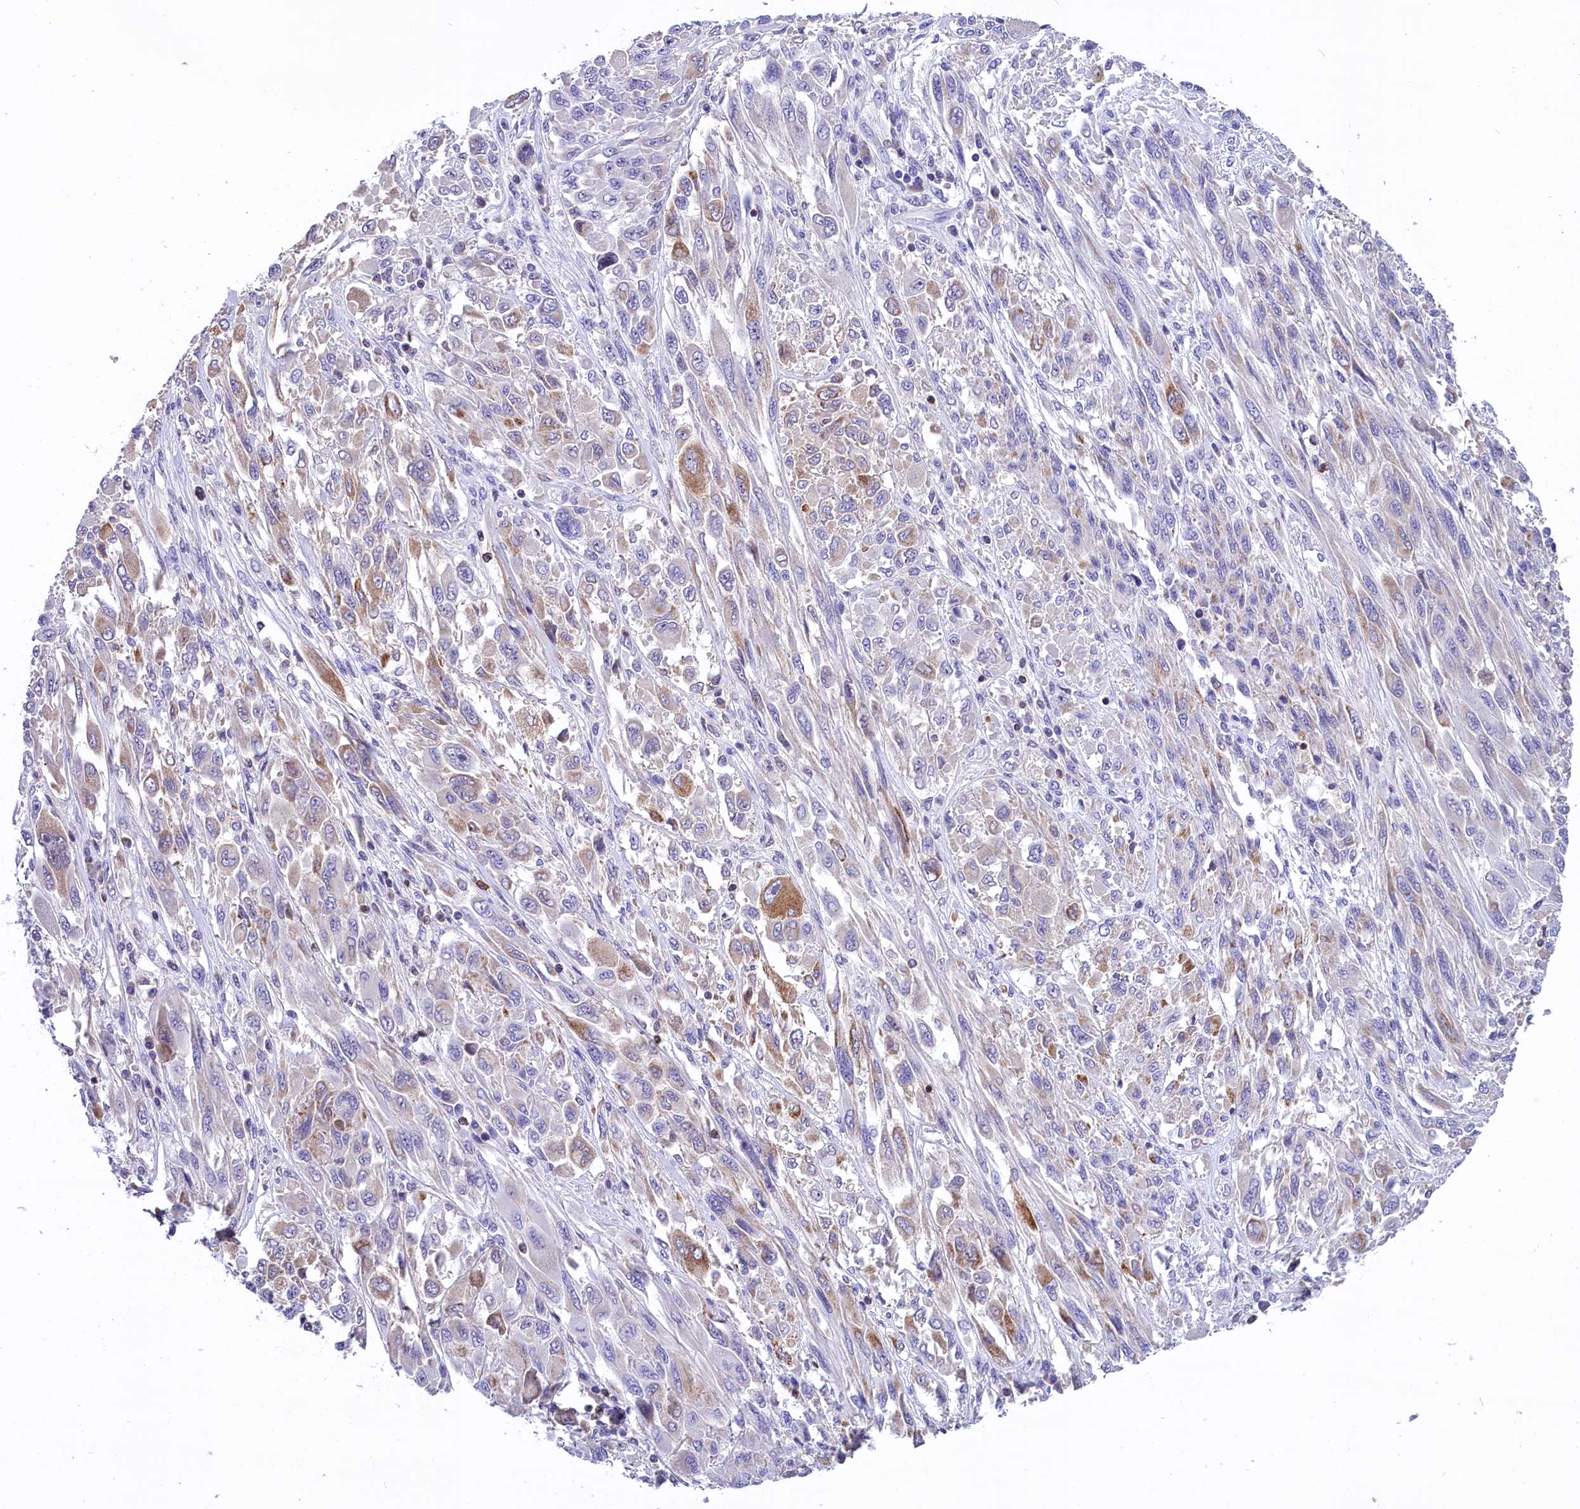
{"staining": {"intensity": "moderate", "quantity": "<25%", "location": "cytoplasmic/membranous"}, "tissue": "melanoma", "cell_type": "Tumor cells", "image_type": "cancer", "snomed": [{"axis": "morphology", "description": "Malignant melanoma, NOS"}, {"axis": "topography", "description": "Skin"}], "caption": "IHC histopathology image of melanoma stained for a protein (brown), which shows low levels of moderate cytoplasmic/membranous positivity in approximately <25% of tumor cells.", "gene": "ABAT", "patient": {"sex": "female", "age": 91}}